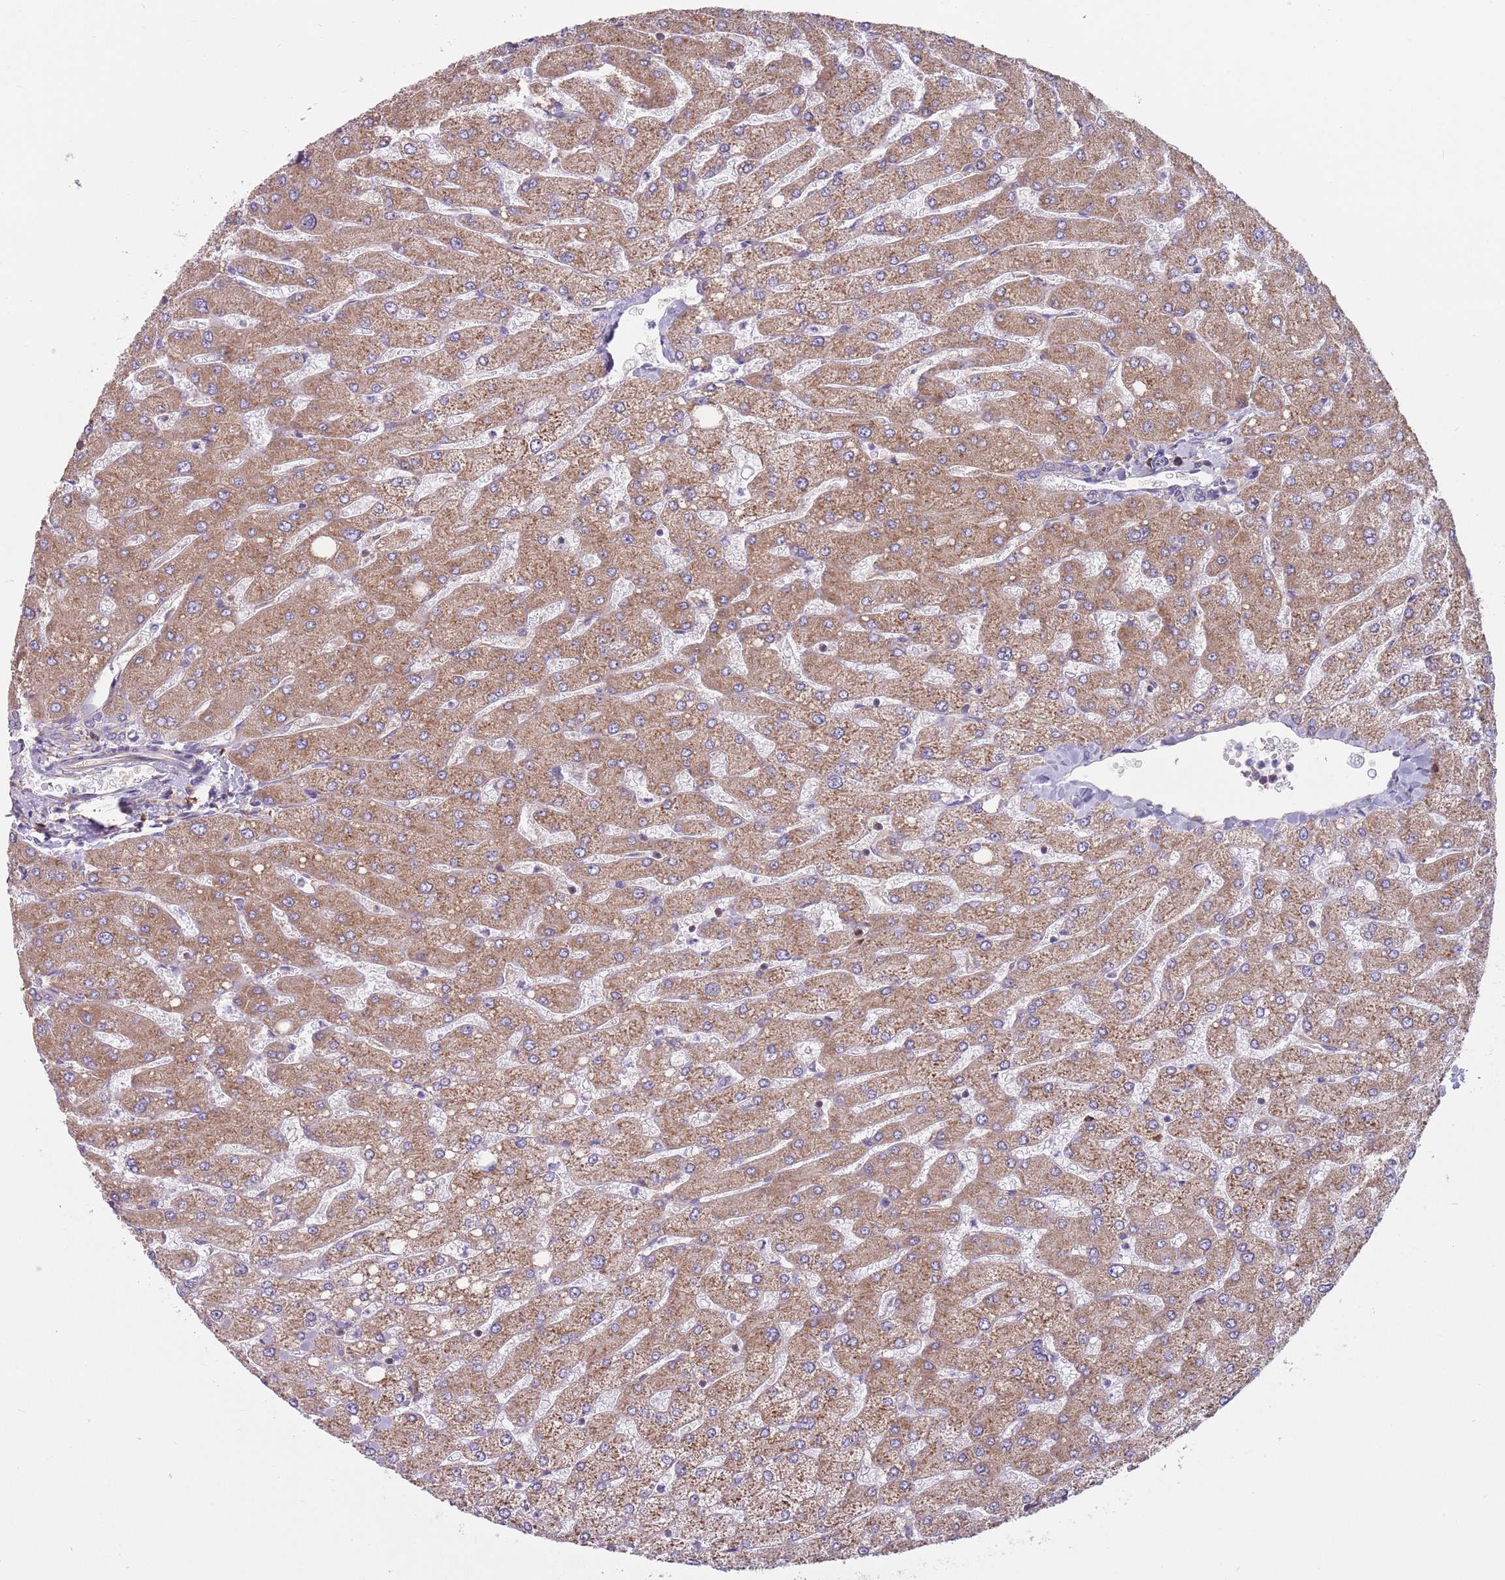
{"staining": {"intensity": "negative", "quantity": "none", "location": "none"}, "tissue": "liver", "cell_type": "Cholangiocytes", "image_type": "normal", "snomed": [{"axis": "morphology", "description": "Normal tissue, NOS"}, {"axis": "topography", "description": "Liver"}], "caption": "Immunohistochemistry (IHC) of normal human liver reveals no staining in cholangiocytes.", "gene": "RPL17", "patient": {"sex": "male", "age": 55}}